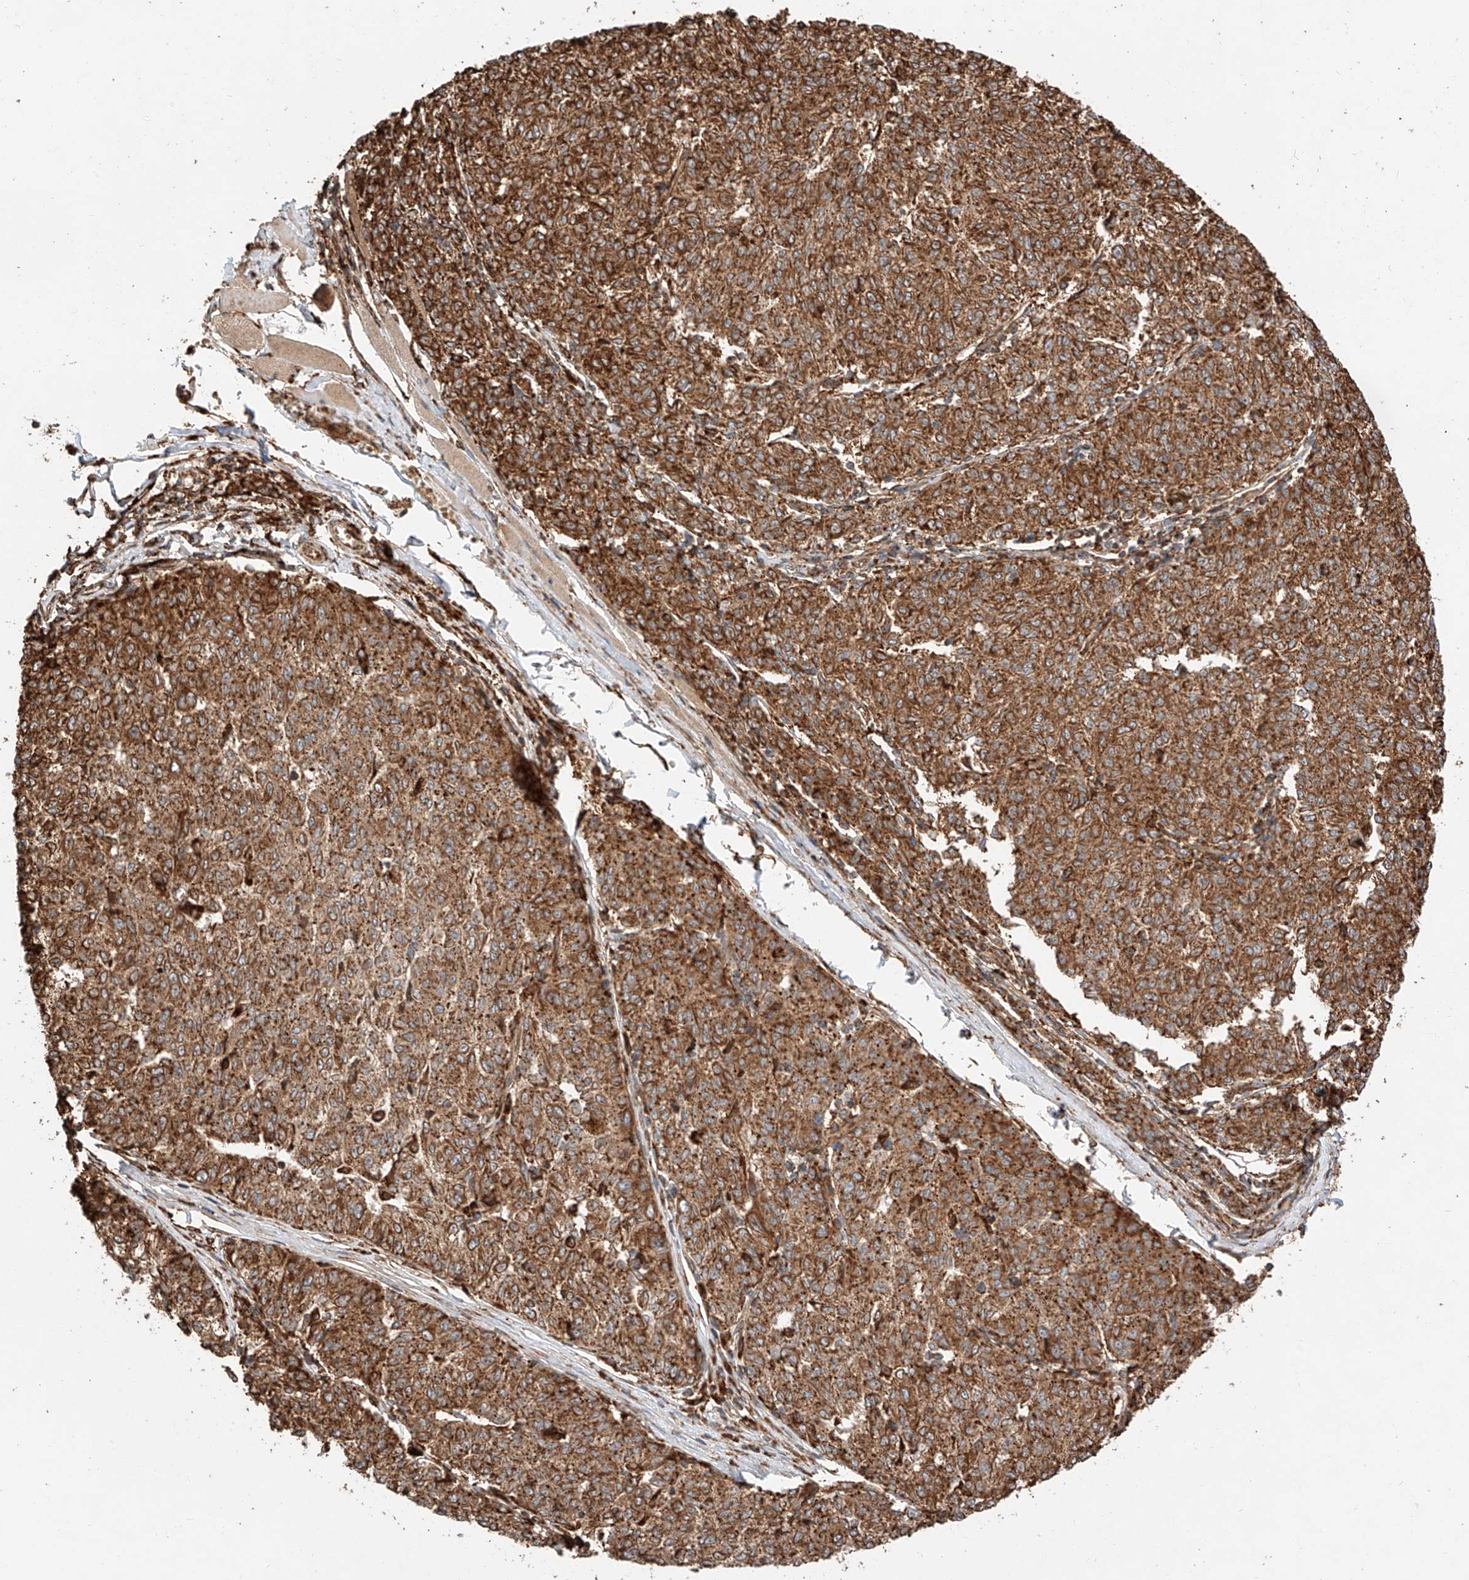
{"staining": {"intensity": "strong", "quantity": ">75%", "location": "cytoplasmic/membranous"}, "tissue": "melanoma", "cell_type": "Tumor cells", "image_type": "cancer", "snomed": [{"axis": "morphology", "description": "Malignant melanoma, NOS"}, {"axis": "topography", "description": "Skin"}], "caption": "Protein expression analysis of human malignant melanoma reveals strong cytoplasmic/membranous expression in approximately >75% of tumor cells.", "gene": "ZNF84", "patient": {"sex": "female", "age": 72}}